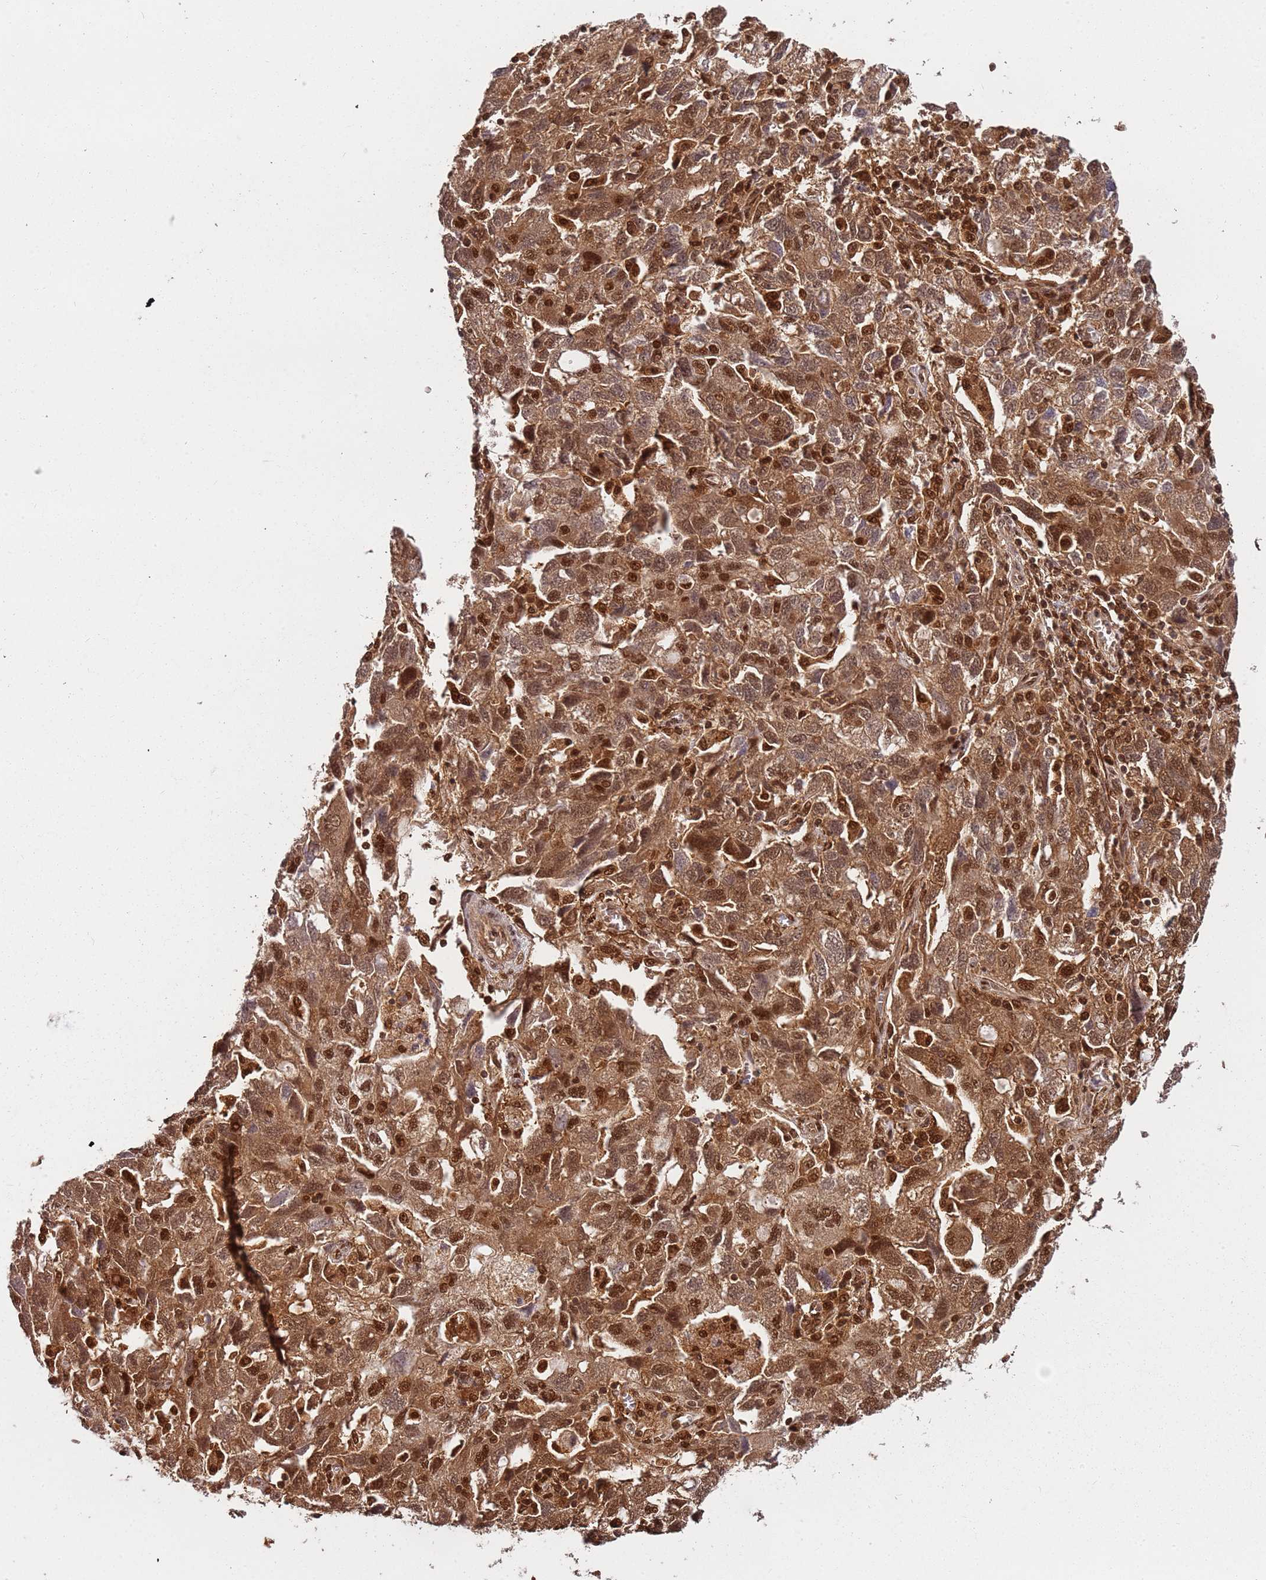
{"staining": {"intensity": "strong", "quantity": ">75%", "location": "cytoplasmic/membranous,nuclear"}, "tissue": "ovarian cancer", "cell_type": "Tumor cells", "image_type": "cancer", "snomed": [{"axis": "morphology", "description": "Carcinoma, NOS"}, {"axis": "morphology", "description": "Cystadenocarcinoma, serous, NOS"}, {"axis": "topography", "description": "Ovary"}], "caption": "A high-resolution photomicrograph shows IHC staining of ovarian cancer (serous cystadenocarcinoma), which displays strong cytoplasmic/membranous and nuclear positivity in approximately >75% of tumor cells.", "gene": "PGLS", "patient": {"sex": "female", "age": 69}}